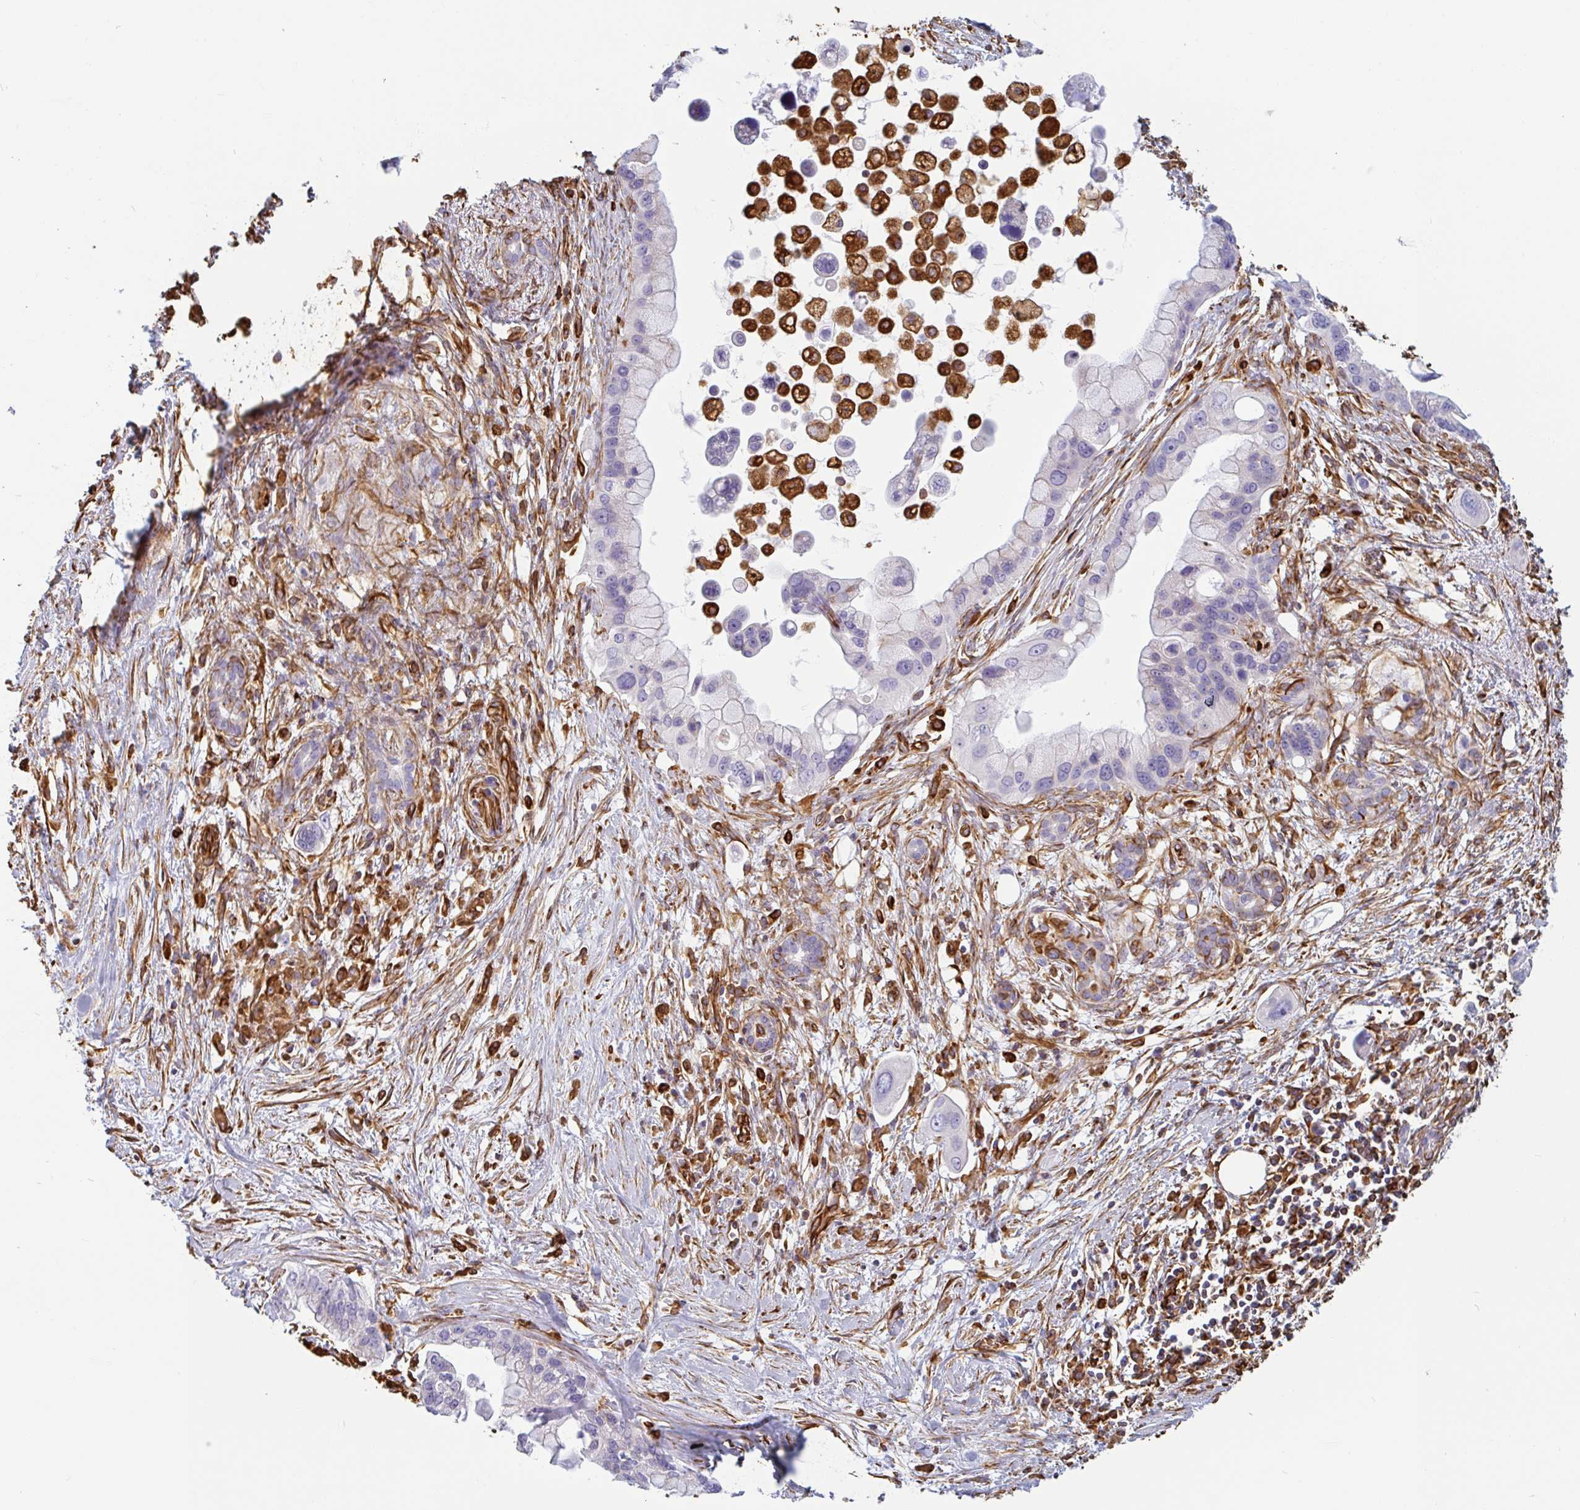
{"staining": {"intensity": "negative", "quantity": "none", "location": "none"}, "tissue": "pancreatic cancer", "cell_type": "Tumor cells", "image_type": "cancer", "snomed": [{"axis": "morphology", "description": "Adenocarcinoma, NOS"}, {"axis": "topography", "description": "Pancreas"}], "caption": "DAB (3,3'-diaminobenzidine) immunohistochemical staining of pancreatic cancer (adenocarcinoma) shows no significant staining in tumor cells.", "gene": "PPFIA1", "patient": {"sex": "female", "age": 83}}